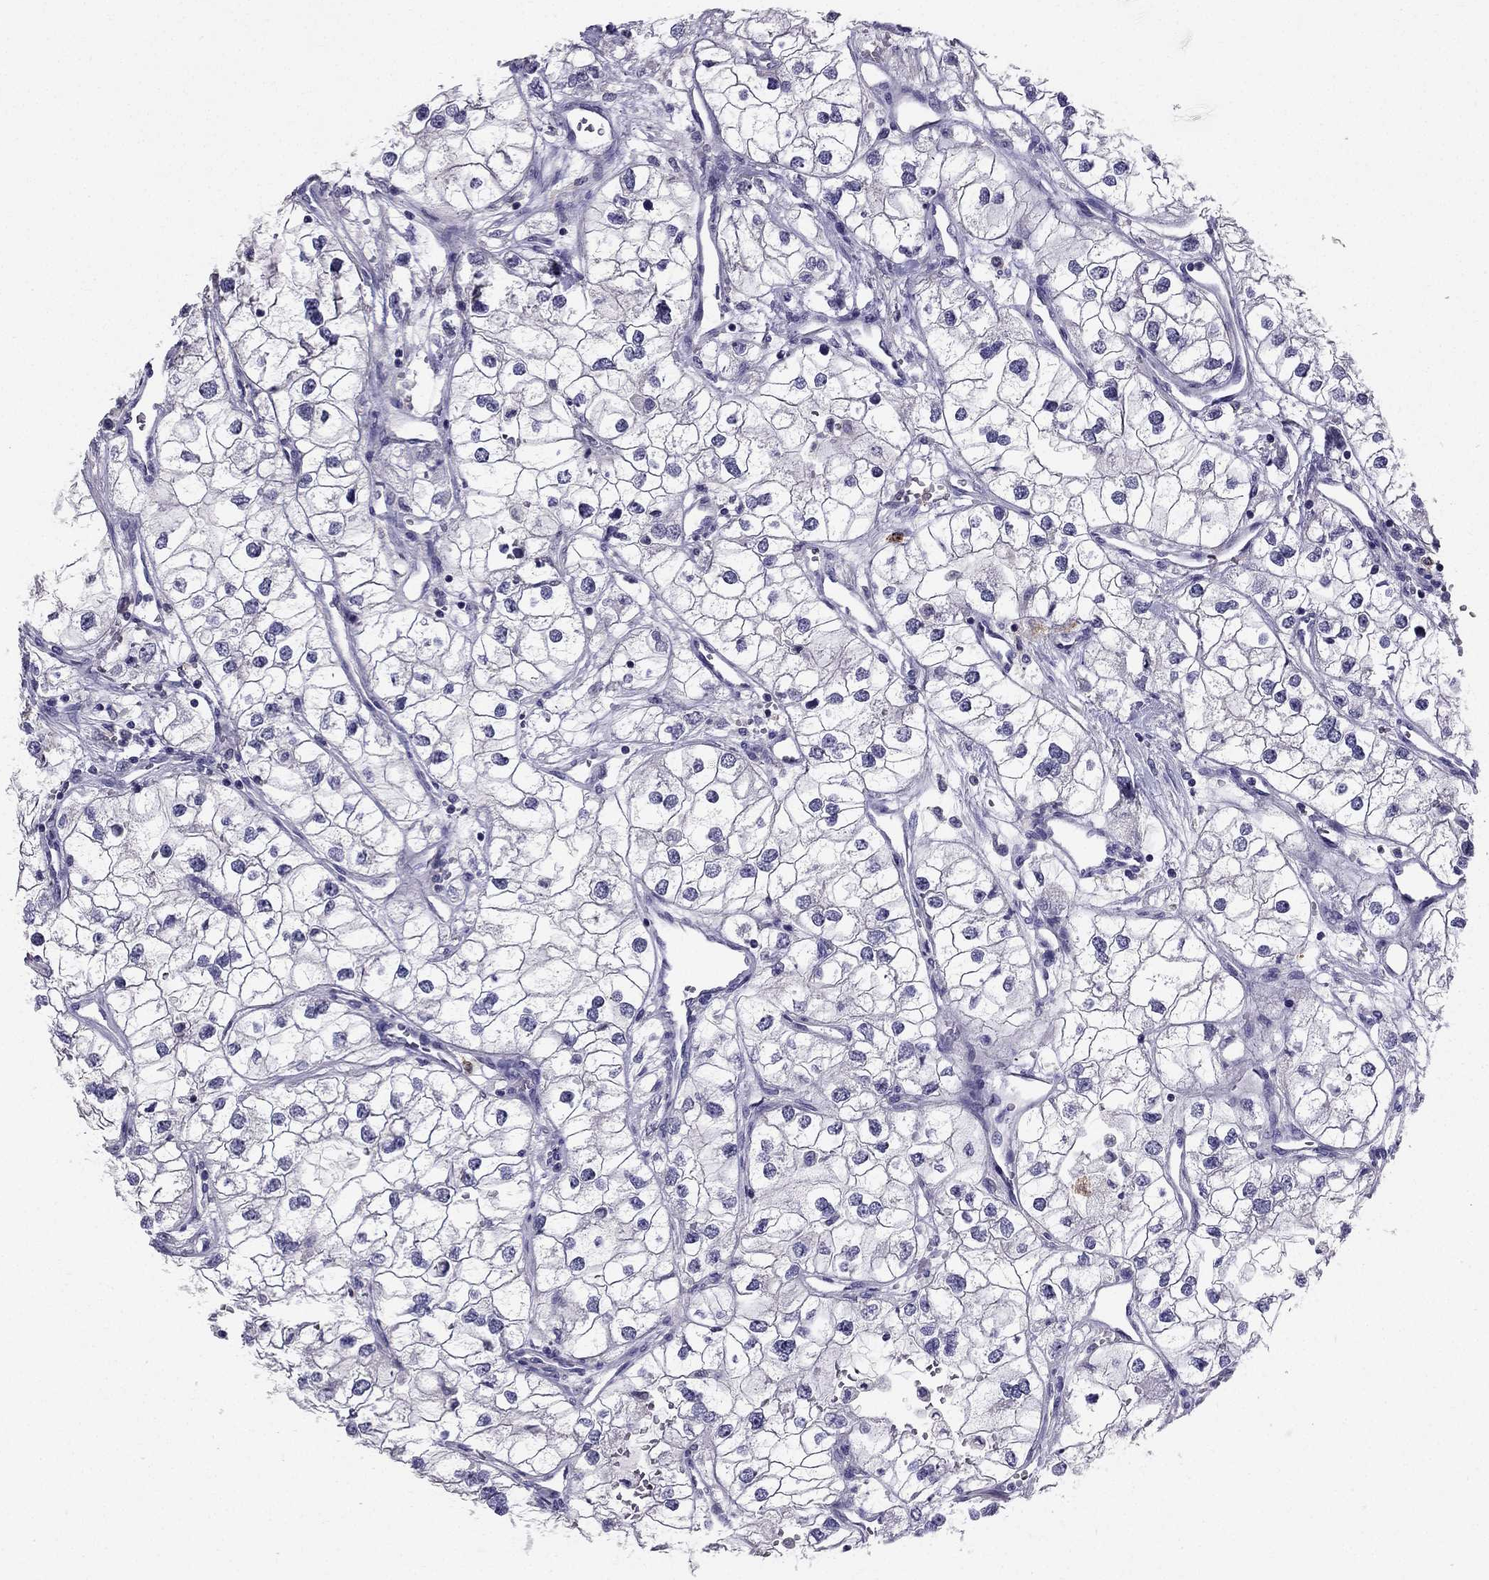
{"staining": {"intensity": "negative", "quantity": "none", "location": "none"}, "tissue": "renal cancer", "cell_type": "Tumor cells", "image_type": "cancer", "snomed": [{"axis": "morphology", "description": "Adenocarcinoma, NOS"}, {"axis": "topography", "description": "Kidney"}], "caption": "This is an immunohistochemistry (IHC) photomicrograph of adenocarcinoma (renal). There is no expression in tumor cells.", "gene": "LMTK3", "patient": {"sex": "male", "age": 59}}